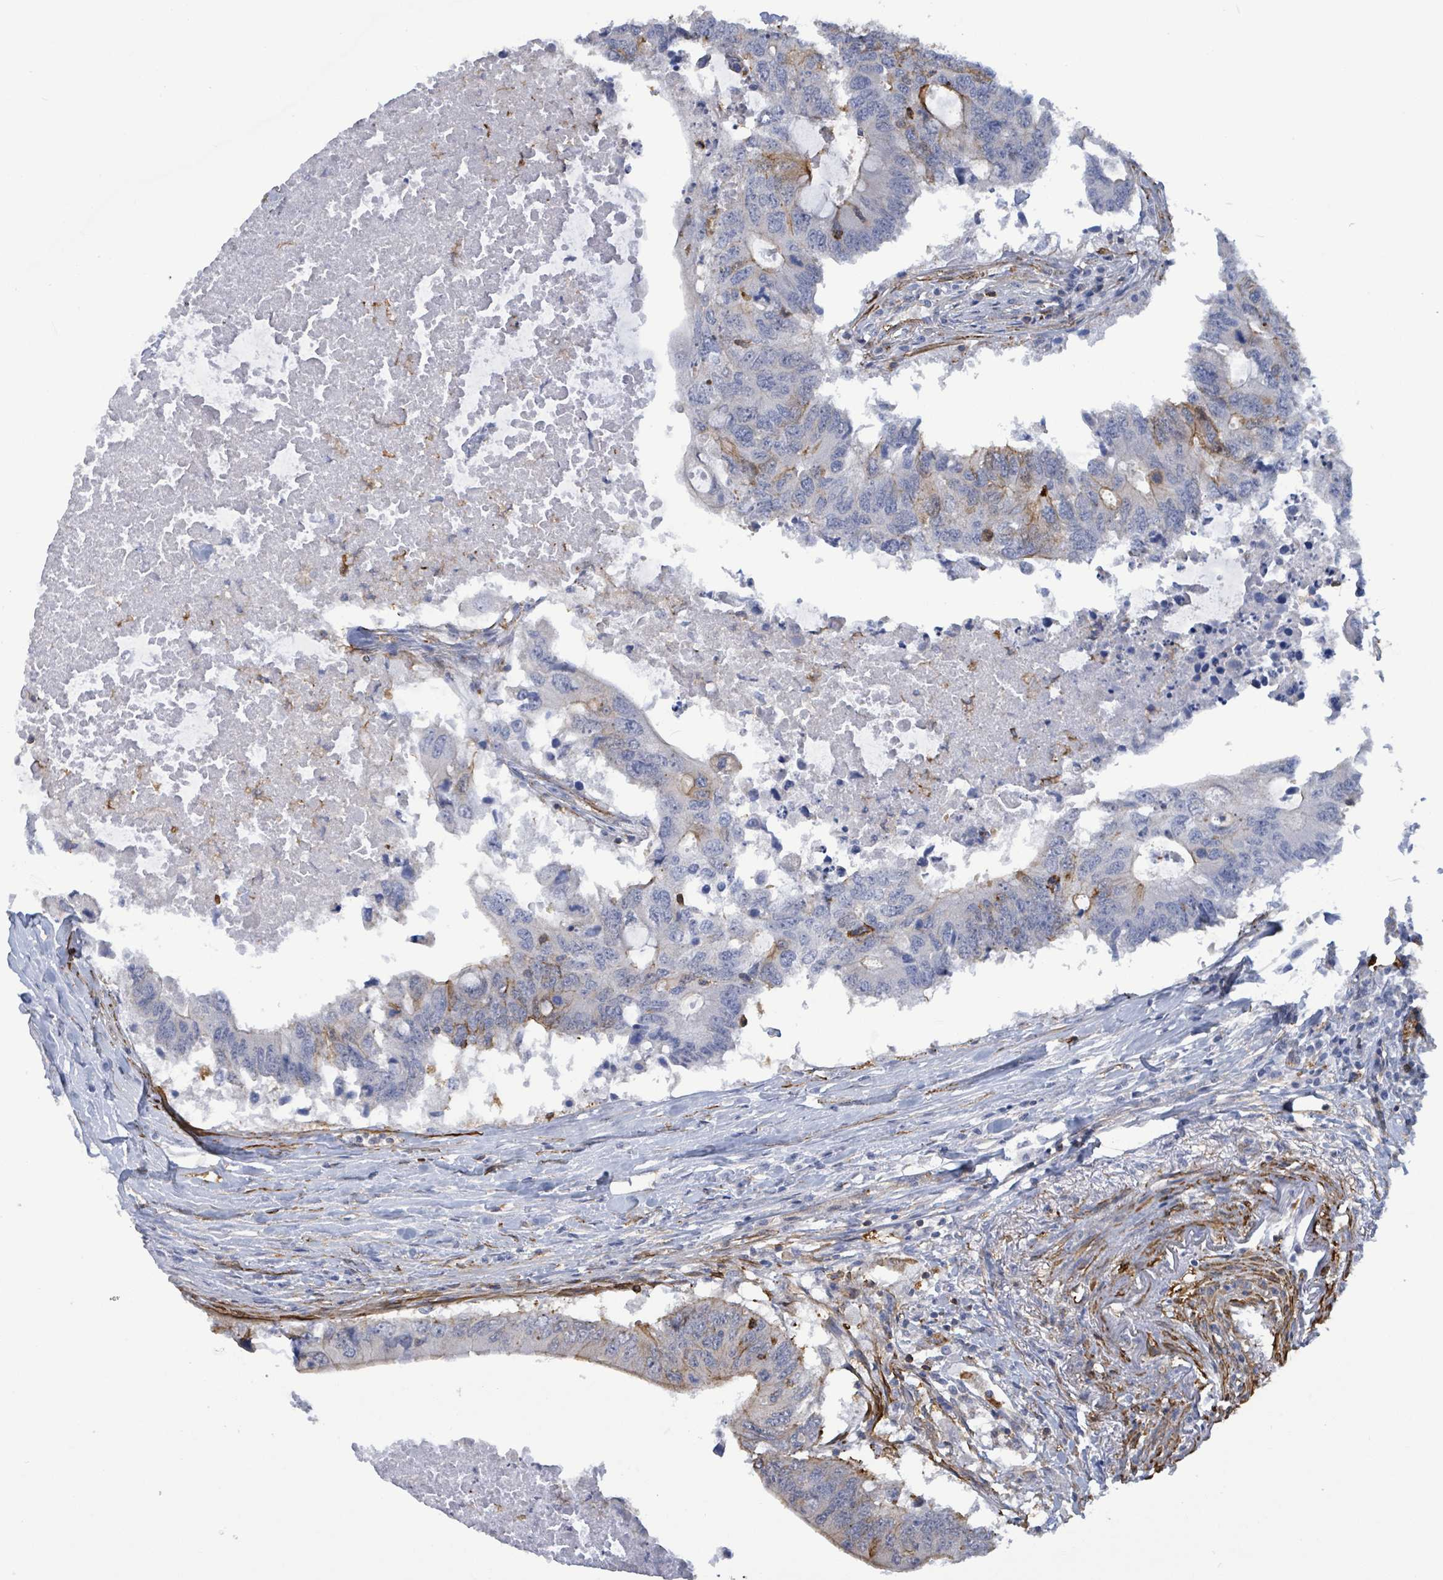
{"staining": {"intensity": "moderate", "quantity": "<25%", "location": "cytoplasmic/membranous"}, "tissue": "colorectal cancer", "cell_type": "Tumor cells", "image_type": "cancer", "snomed": [{"axis": "morphology", "description": "Adenocarcinoma, NOS"}, {"axis": "topography", "description": "Colon"}], "caption": "Colorectal adenocarcinoma tissue shows moderate cytoplasmic/membranous staining in about <25% of tumor cells", "gene": "PRKRIP1", "patient": {"sex": "male", "age": 71}}